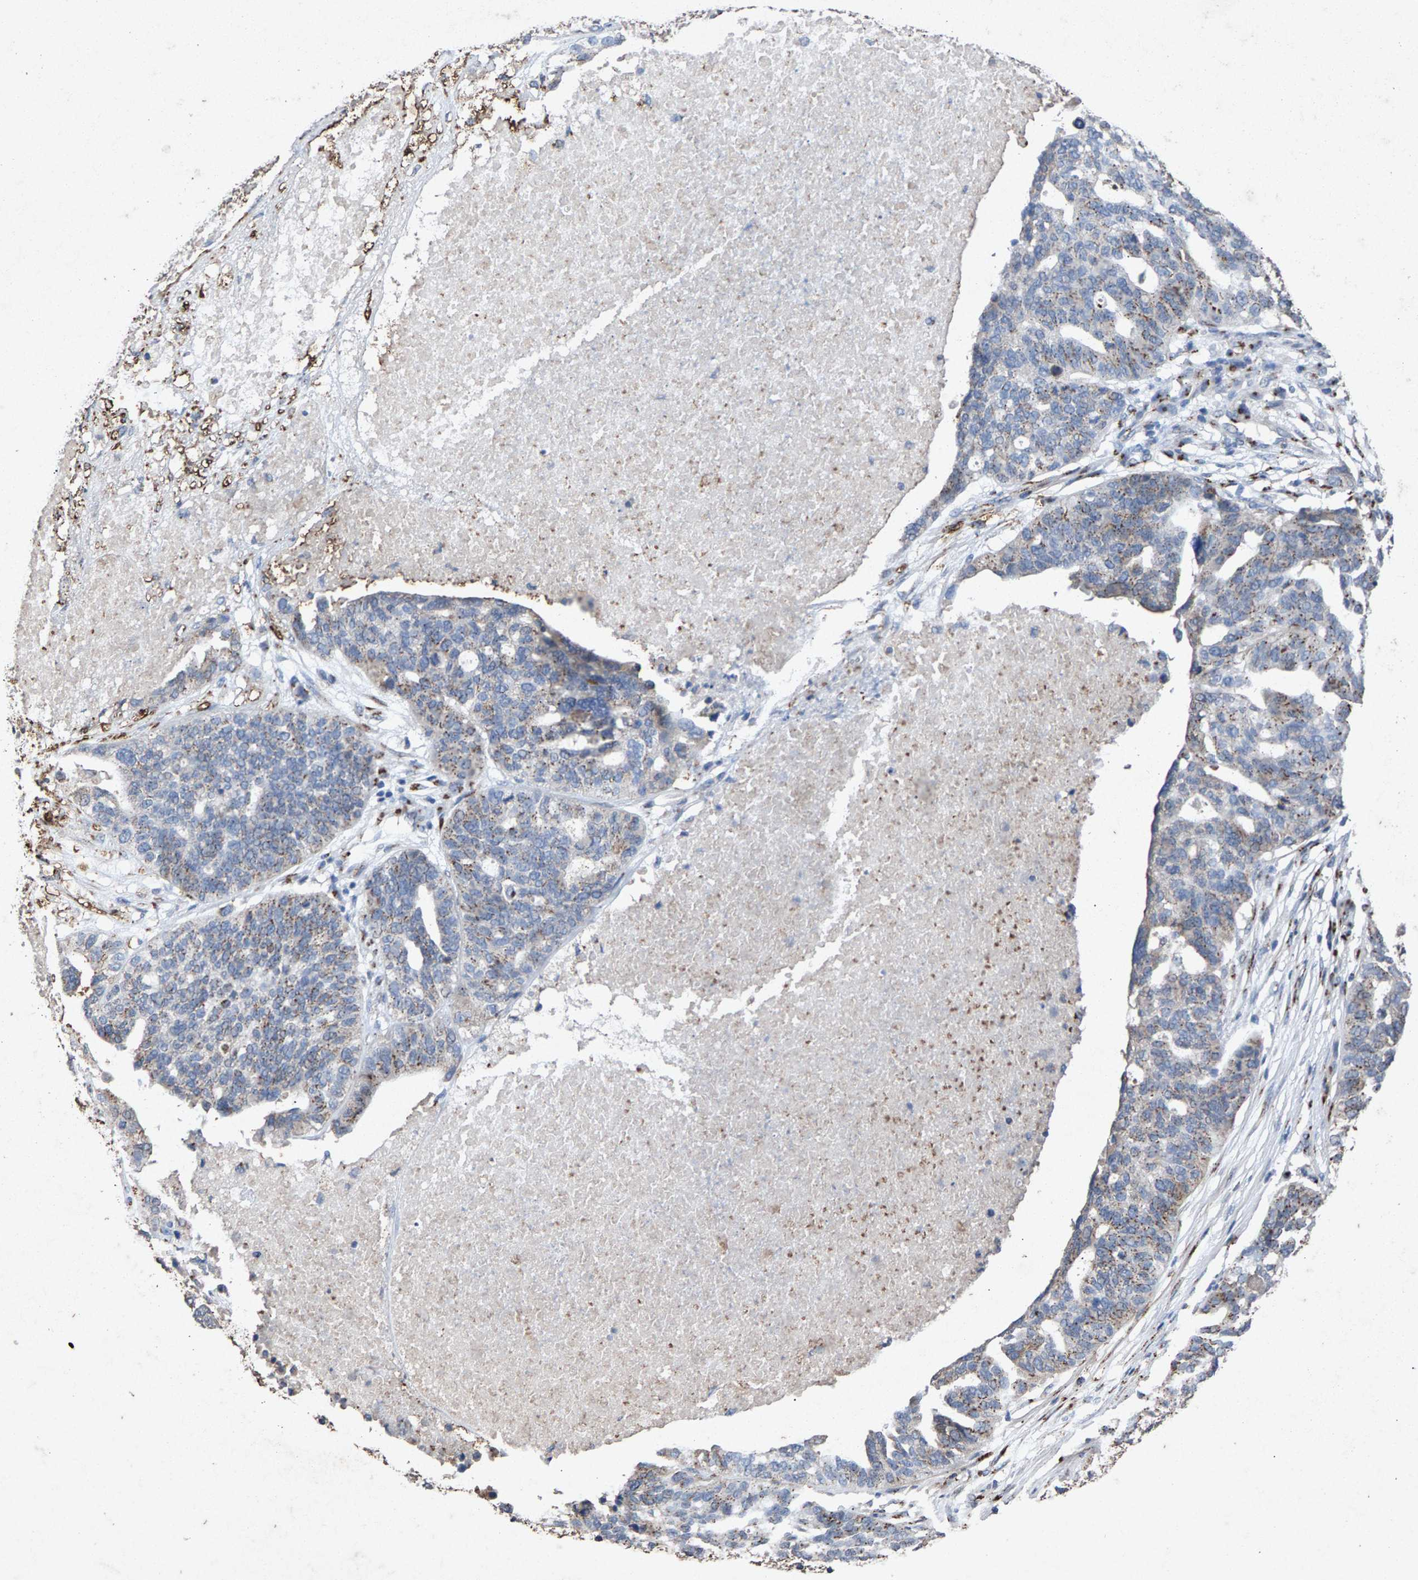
{"staining": {"intensity": "weak", "quantity": ">75%", "location": "cytoplasmic/membranous"}, "tissue": "ovarian cancer", "cell_type": "Tumor cells", "image_type": "cancer", "snomed": [{"axis": "morphology", "description": "Cystadenocarcinoma, serous, NOS"}, {"axis": "topography", "description": "Ovary"}], "caption": "This image exhibits IHC staining of human ovarian cancer (serous cystadenocarcinoma), with low weak cytoplasmic/membranous positivity in approximately >75% of tumor cells.", "gene": "MAN2A1", "patient": {"sex": "female", "age": 59}}